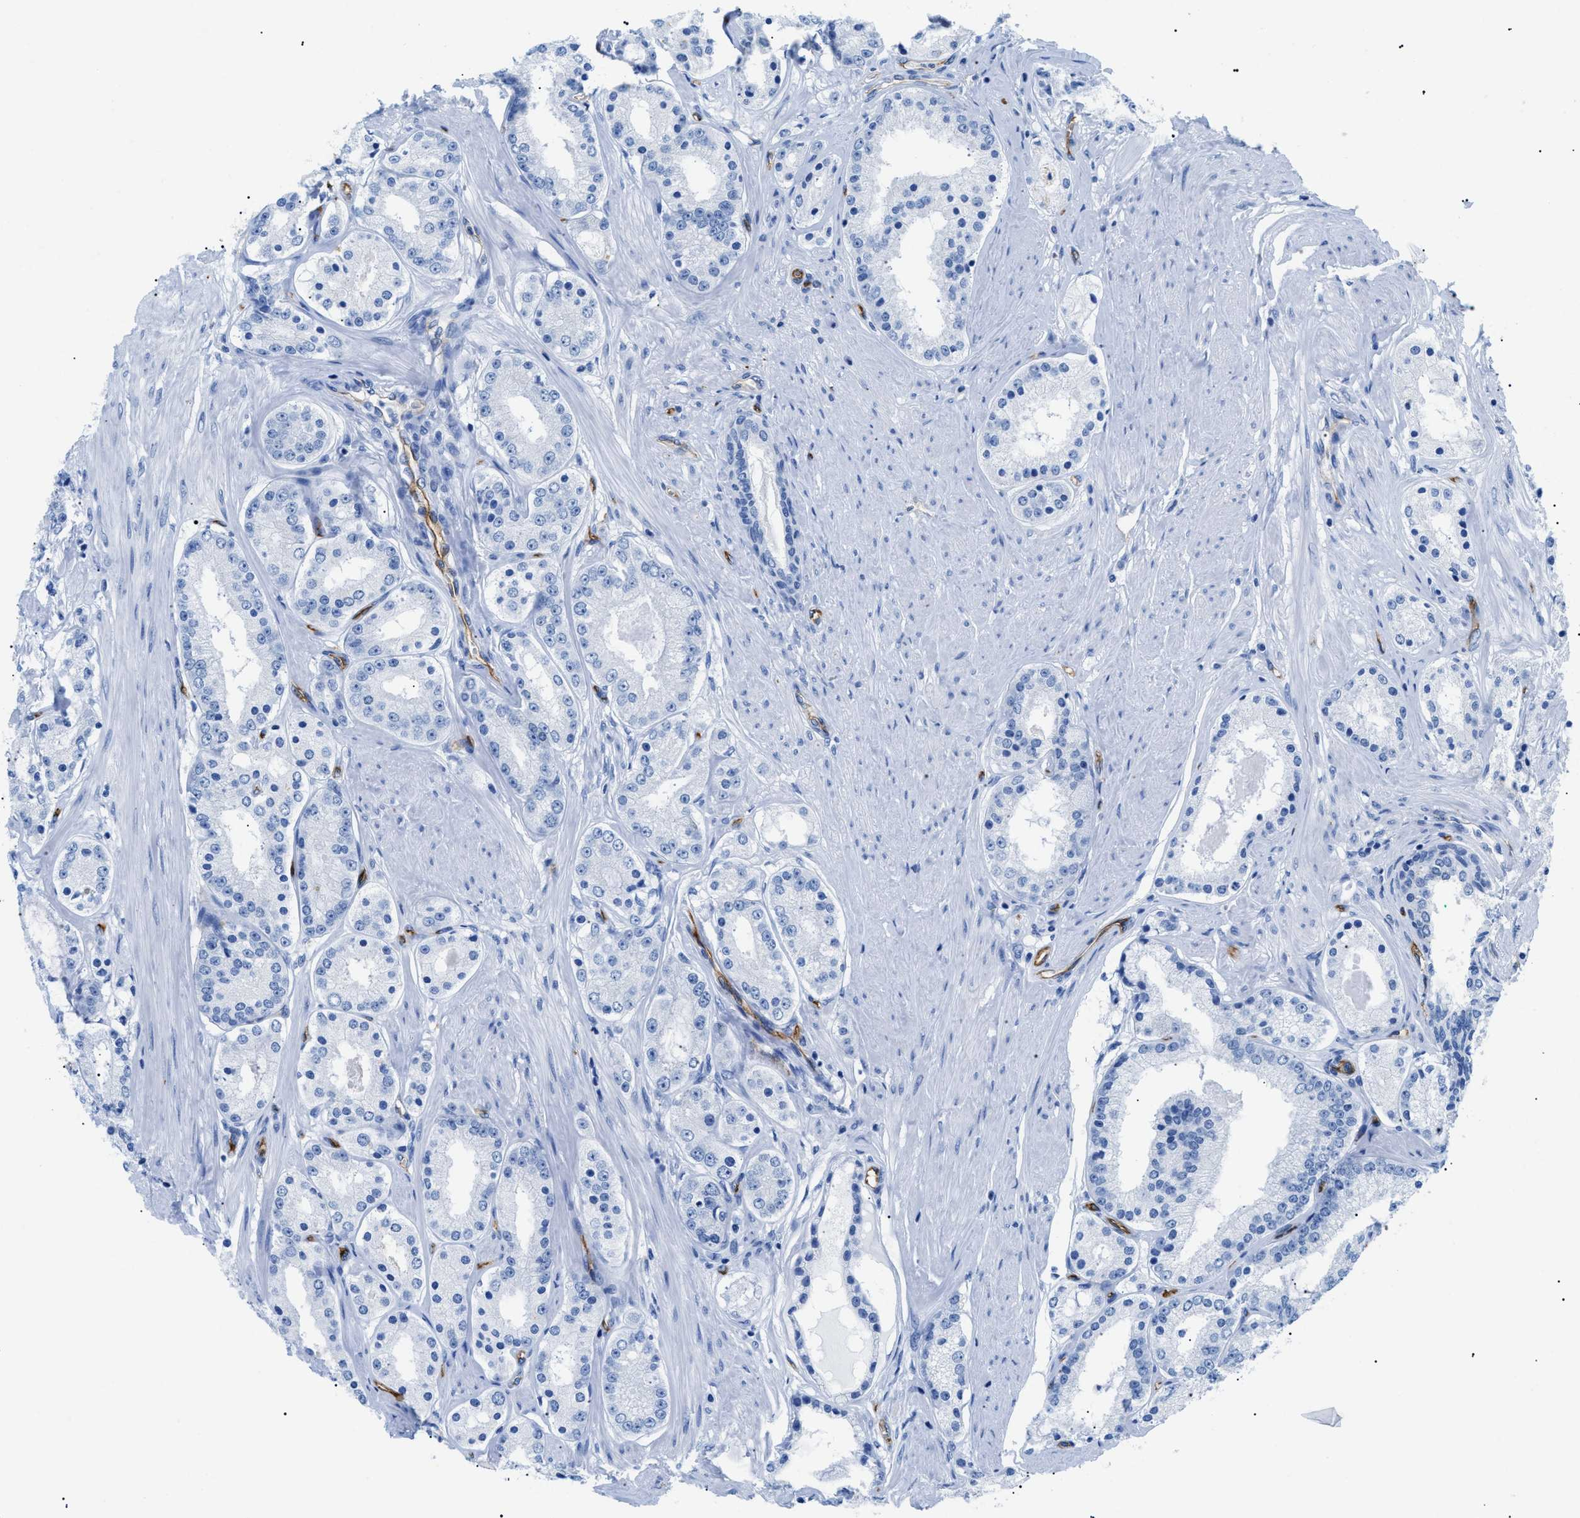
{"staining": {"intensity": "negative", "quantity": "none", "location": "none"}, "tissue": "prostate cancer", "cell_type": "Tumor cells", "image_type": "cancer", "snomed": [{"axis": "morphology", "description": "Adenocarcinoma, Low grade"}, {"axis": "topography", "description": "Prostate"}], "caption": "Immunohistochemical staining of human prostate cancer (low-grade adenocarcinoma) reveals no significant staining in tumor cells.", "gene": "PODXL", "patient": {"sex": "male", "age": 63}}